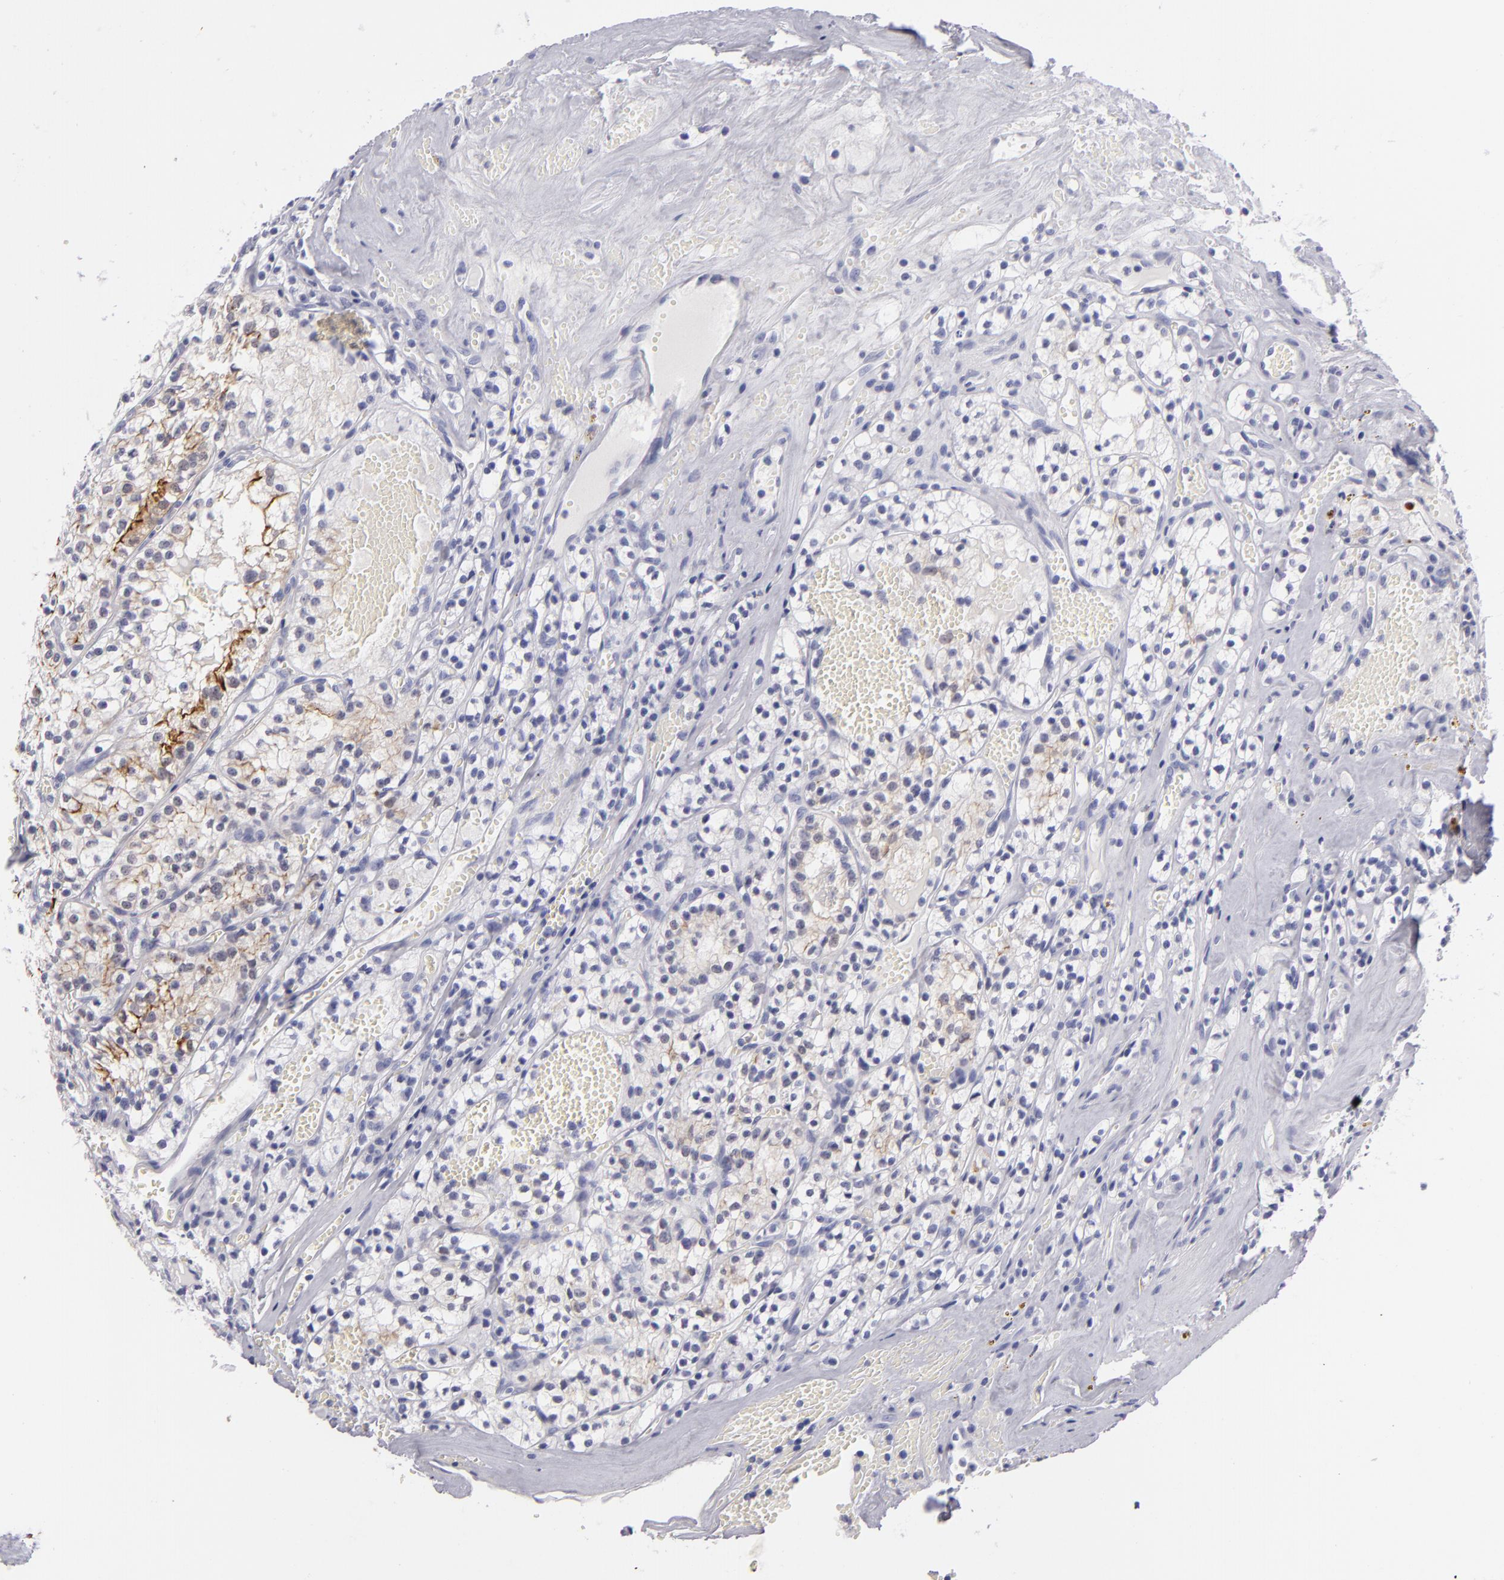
{"staining": {"intensity": "moderate", "quantity": "<25%", "location": "cytoplasmic/membranous"}, "tissue": "renal cancer", "cell_type": "Tumor cells", "image_type": "cancer", "snomed": [{"axis": "morphology", "description": "Adenocarcinoma, NOS"}, {"axis": "topography", "description": "Kidney"}], "caption": "Adenocarcinoma (renal) stained with a brown dye displays moderate cytoplasmic/membranous positive staining in approximately <25% of tumor cells.", "gene": "VIL1", "patient": {"sex": "male", "age": 61}}